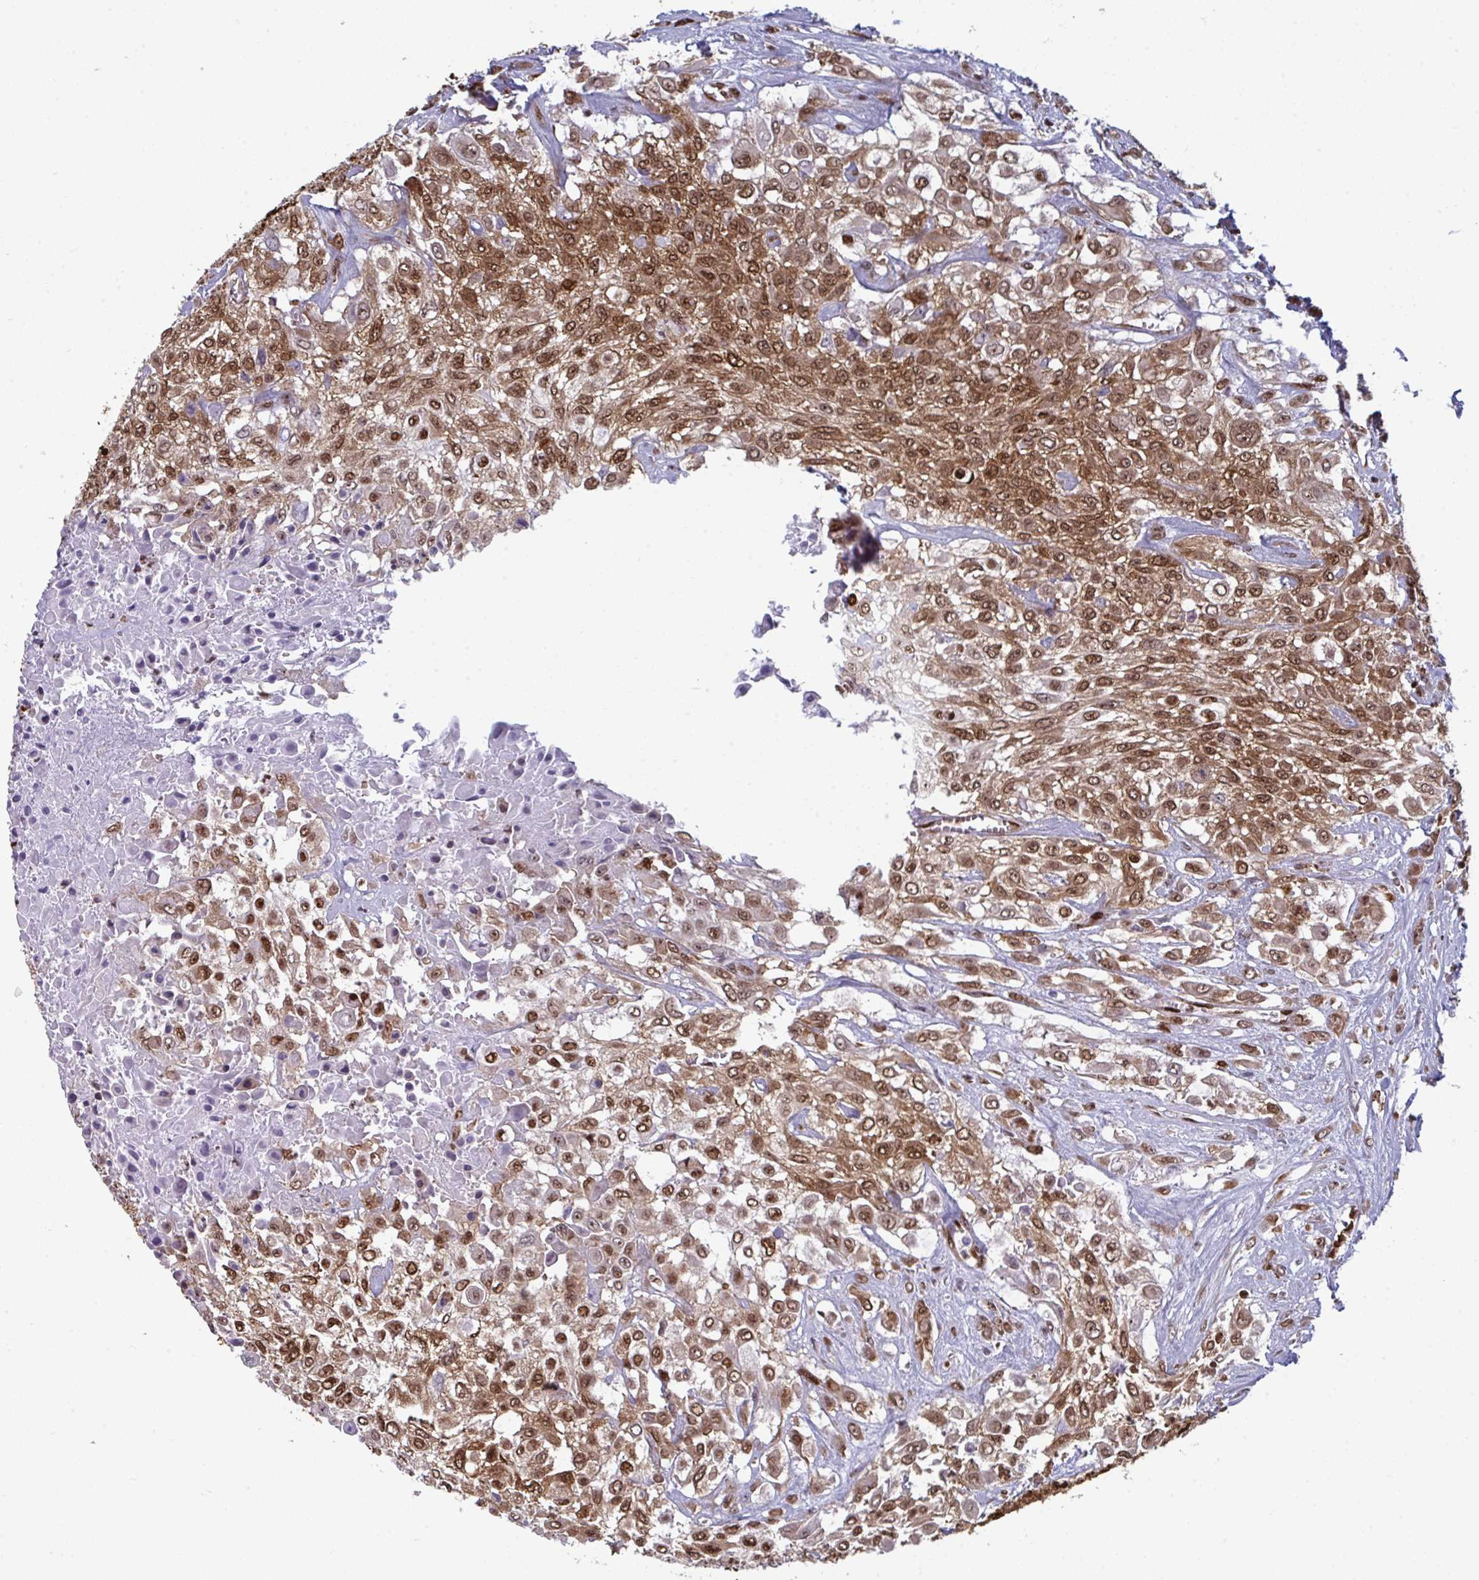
{"staining": {"intensity": "moderate", "quantity": ">75%", "location": "cytoplasmic/membranous,nuclear"}, "tissue": "urothelial cancer", "cell_type": "Tumor cells", "image_type": "cancer", "snomed": [{"axis": "morphology", "description": "Urothelial carcinoma, High grade"}, {"axis": "topography", "description": "Urinary bladder"}], "caption": "Immunohistochemistry (IHC) staining of urothelial carcinoma (high-grade), which exhibits medium levels of moderate cytoplasmic/membranous and nuclear positivity in about >75% of tumor cells indicating moderate cytoplasmic/membranous and nuclear protein staining. The staining was performed using DAB (3,3'-diaminobenzidine) (brown) for protein detection and nuclei were counterstained in hematoxylin (blue).", "gene": "GAR1", "patient": {"sex": "male", "age": 57}}